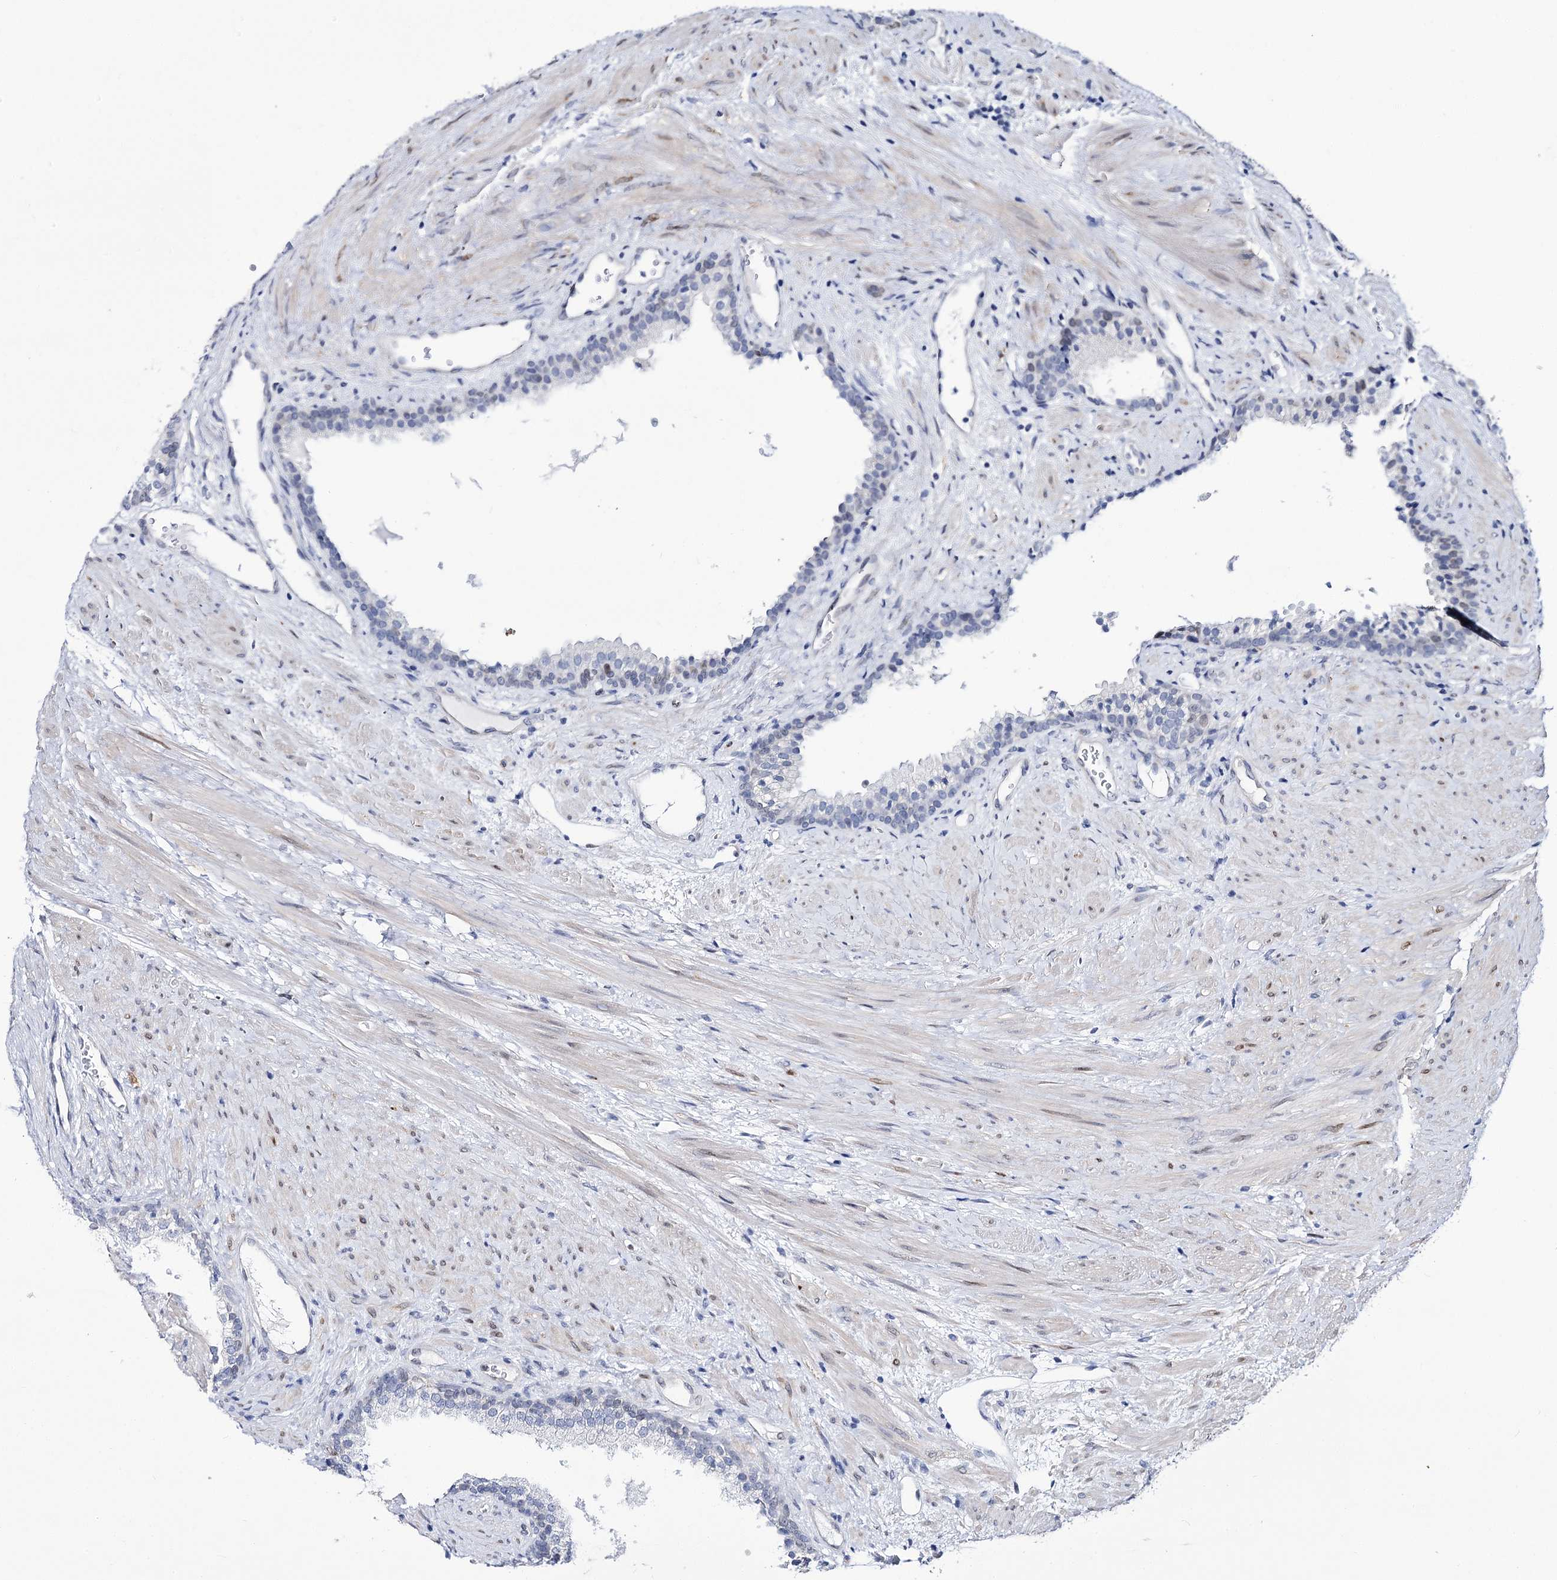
{"staining": {"intensity": "weak", "quantity": "<25%", "location": "cytoplasmic/membranous,nuclear"}, "tissue": "prostate", "cell_type": "Glandular cells", "image_type": "normal", "snomed": [{"axis": "morphology", "description": "Normal tissue, NOS"}, {"axis": "topography", "description": "Prostate"}], "caption": "Histopathology image shows no significant protein positivity in glandular cells of benign prostate. (Immunohistochemistry, brightfield microscopy, high magnification).", "gene": "TMEM201", "patient": {"sex": "male", "age": 76}}